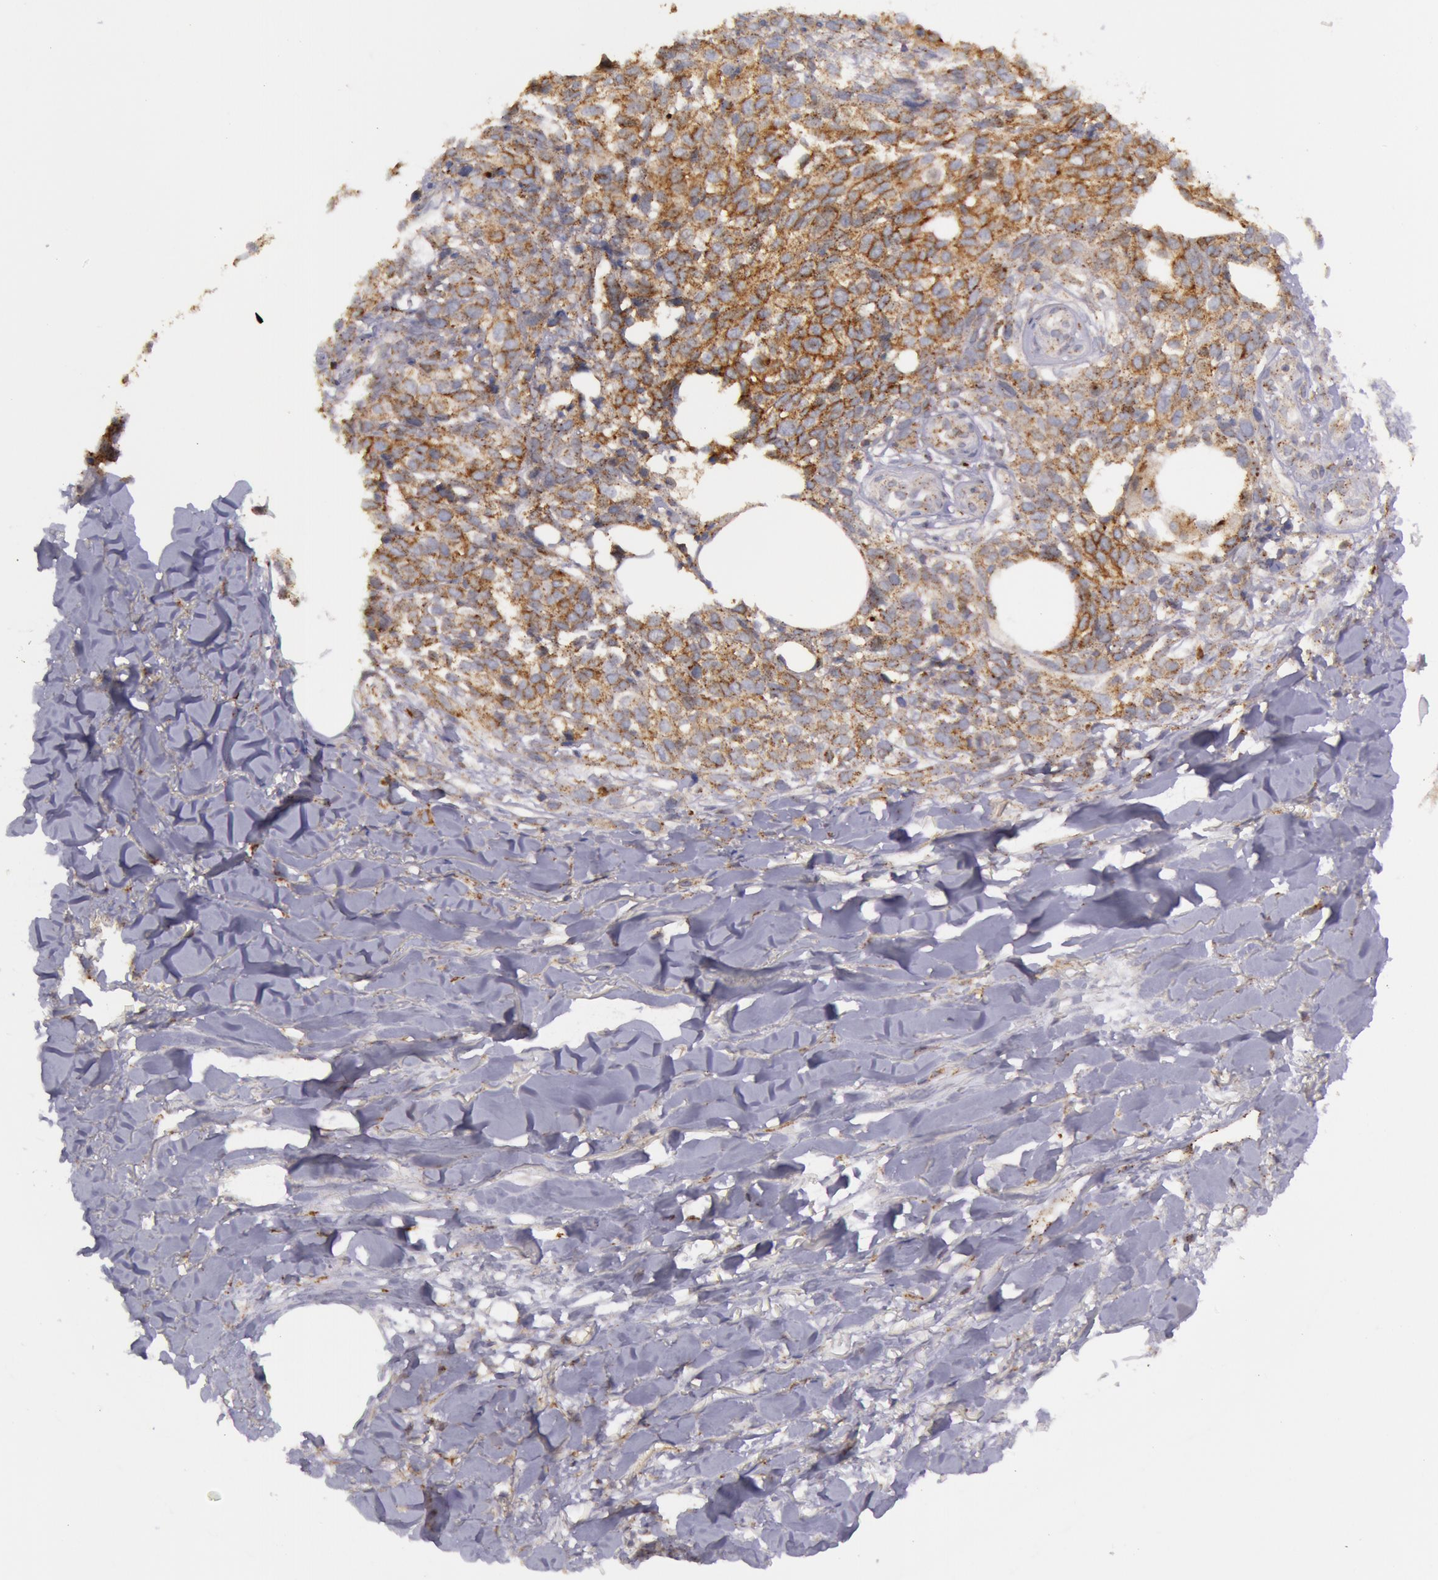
{"staining": {"intensity": "moderate", "quantity": ">75%", "location": "cytoplasmic/membranous"}, "tissue": "melanoma", "cell_type": "Tumor cells", "image_type": "cancer", "snomed": [{"axis": "morphology", "description": "Malignant melanoma, NOS"}, {"axis": "topography", "description": "Skin"}], "caption": "Protein staining of malignant melanoma tissue displays moderate cytoplasmic/membranous staining in about >75% of tumor cells. (DAB (3,3'-diaminobenzidine) = brown stain, brightfield microscopy at high magnification).", "gene": "FLOT2", "patient": {"sex": "female", "age": 85}}